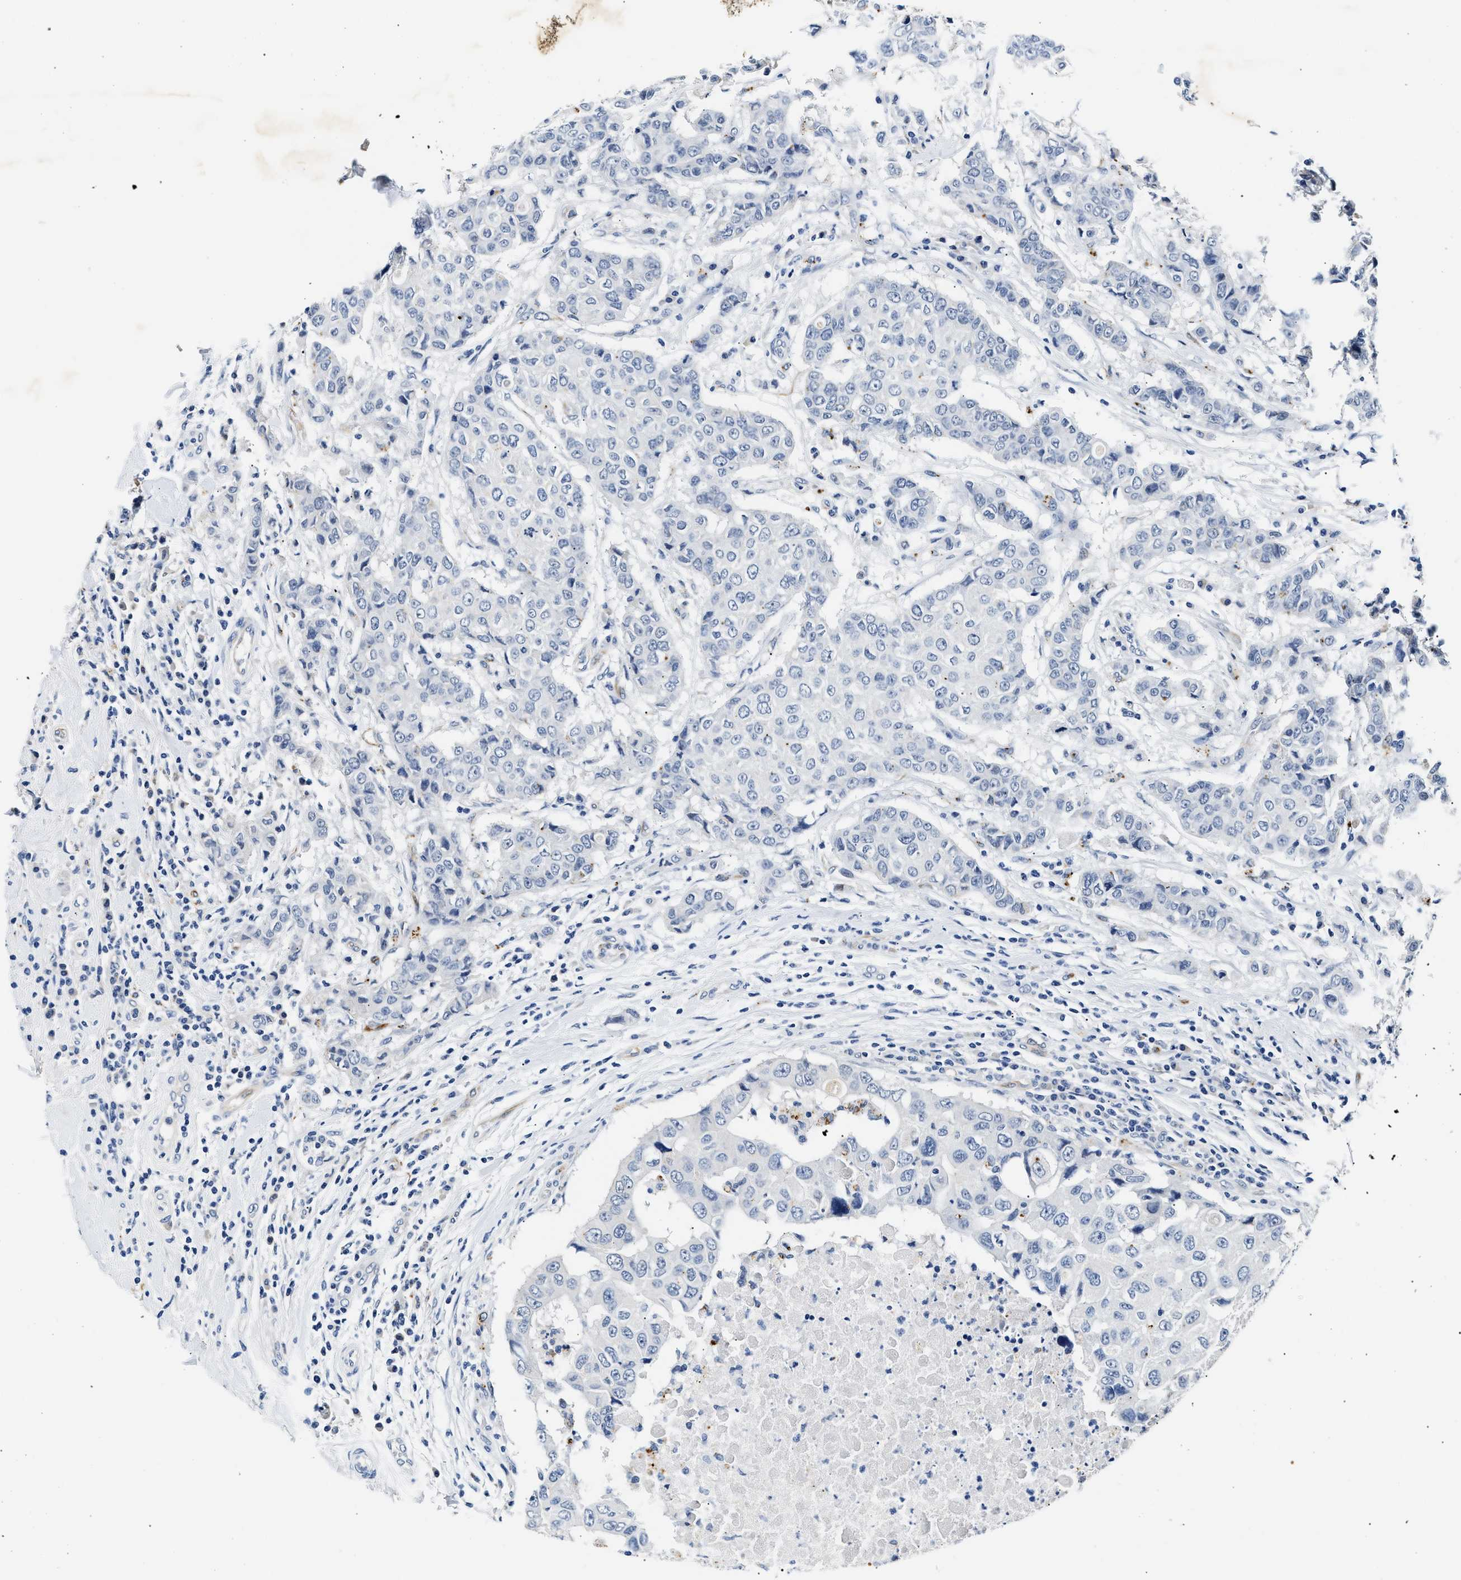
{"staining": {"intensity": "negative", "quantity": "none", "location": "none"}, "tissue": "breast cancer", "cell_type": "Tumor cells", "image_type": "cancer", "snomed": [{"axis": "morphology", "description": "Duct carcinoma"}, {"axis": "topography", "description": "Breast"}], "caption": "Histopathology image shows no protein positivity in tumor cells of breast cancer tissue.", "gene": "MED22", "patient": {"sex": "female", "age": 27}}